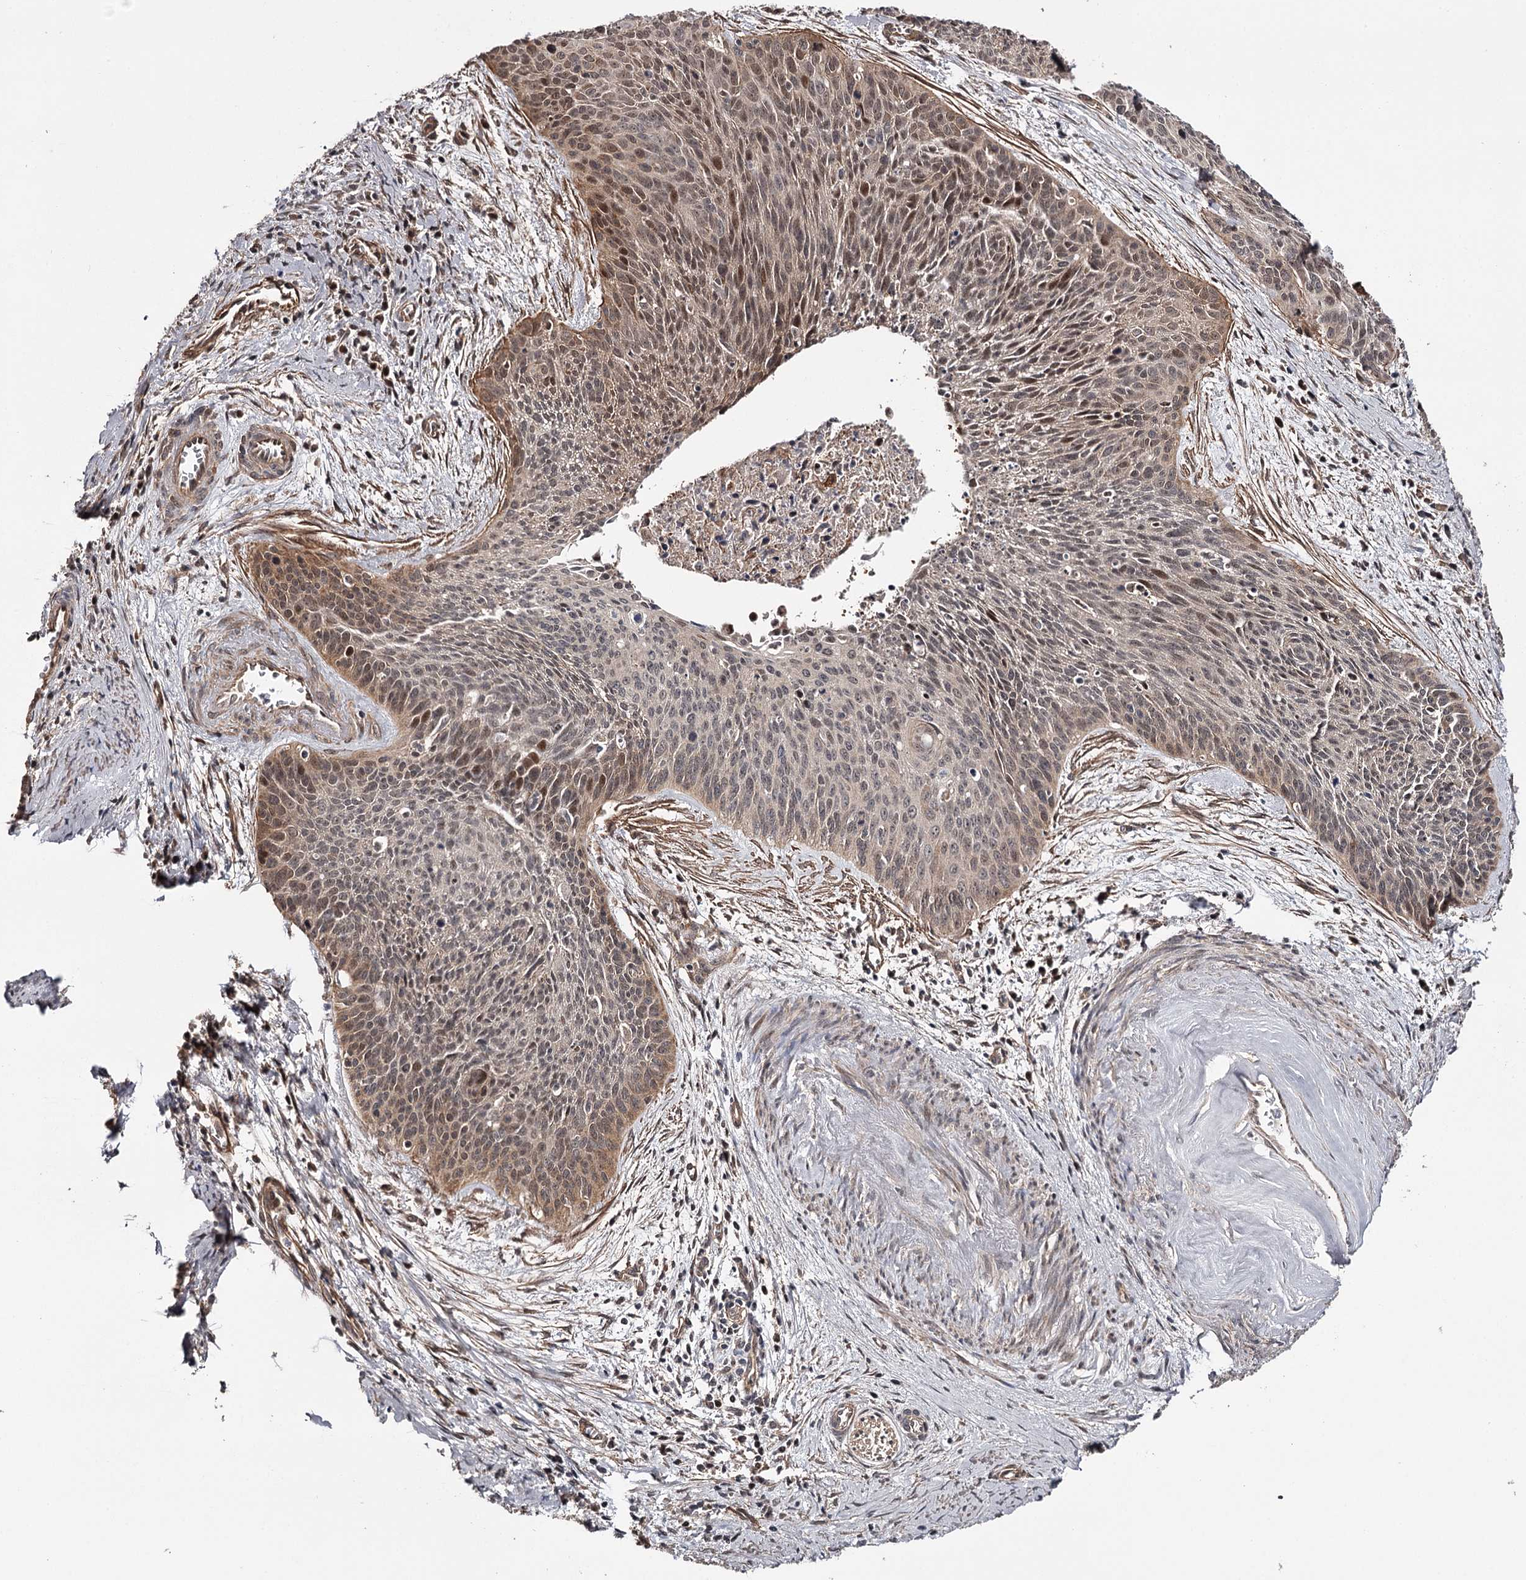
{"staining": {"intensity": "moderate", "quantity": "25%-75%", "location": "cytoplasmic/membranous,nuclear"}, "tissue": "cervical cancer", "cell_type": "Tumor cells", "image_type": "cancer", "snomed": [{"axis": "morphology", "description": "Squamous cell carcinoma, NOS"}, {"axis": "topography", "description": "Cervix"}], "caption": "Cervical cancer (squamous cell carcinoma) stained with a protein marker demonstrates moderate staining in tumor cells.", "gene": "TTC33", "patient": {"sex": "female", "age": 55}}